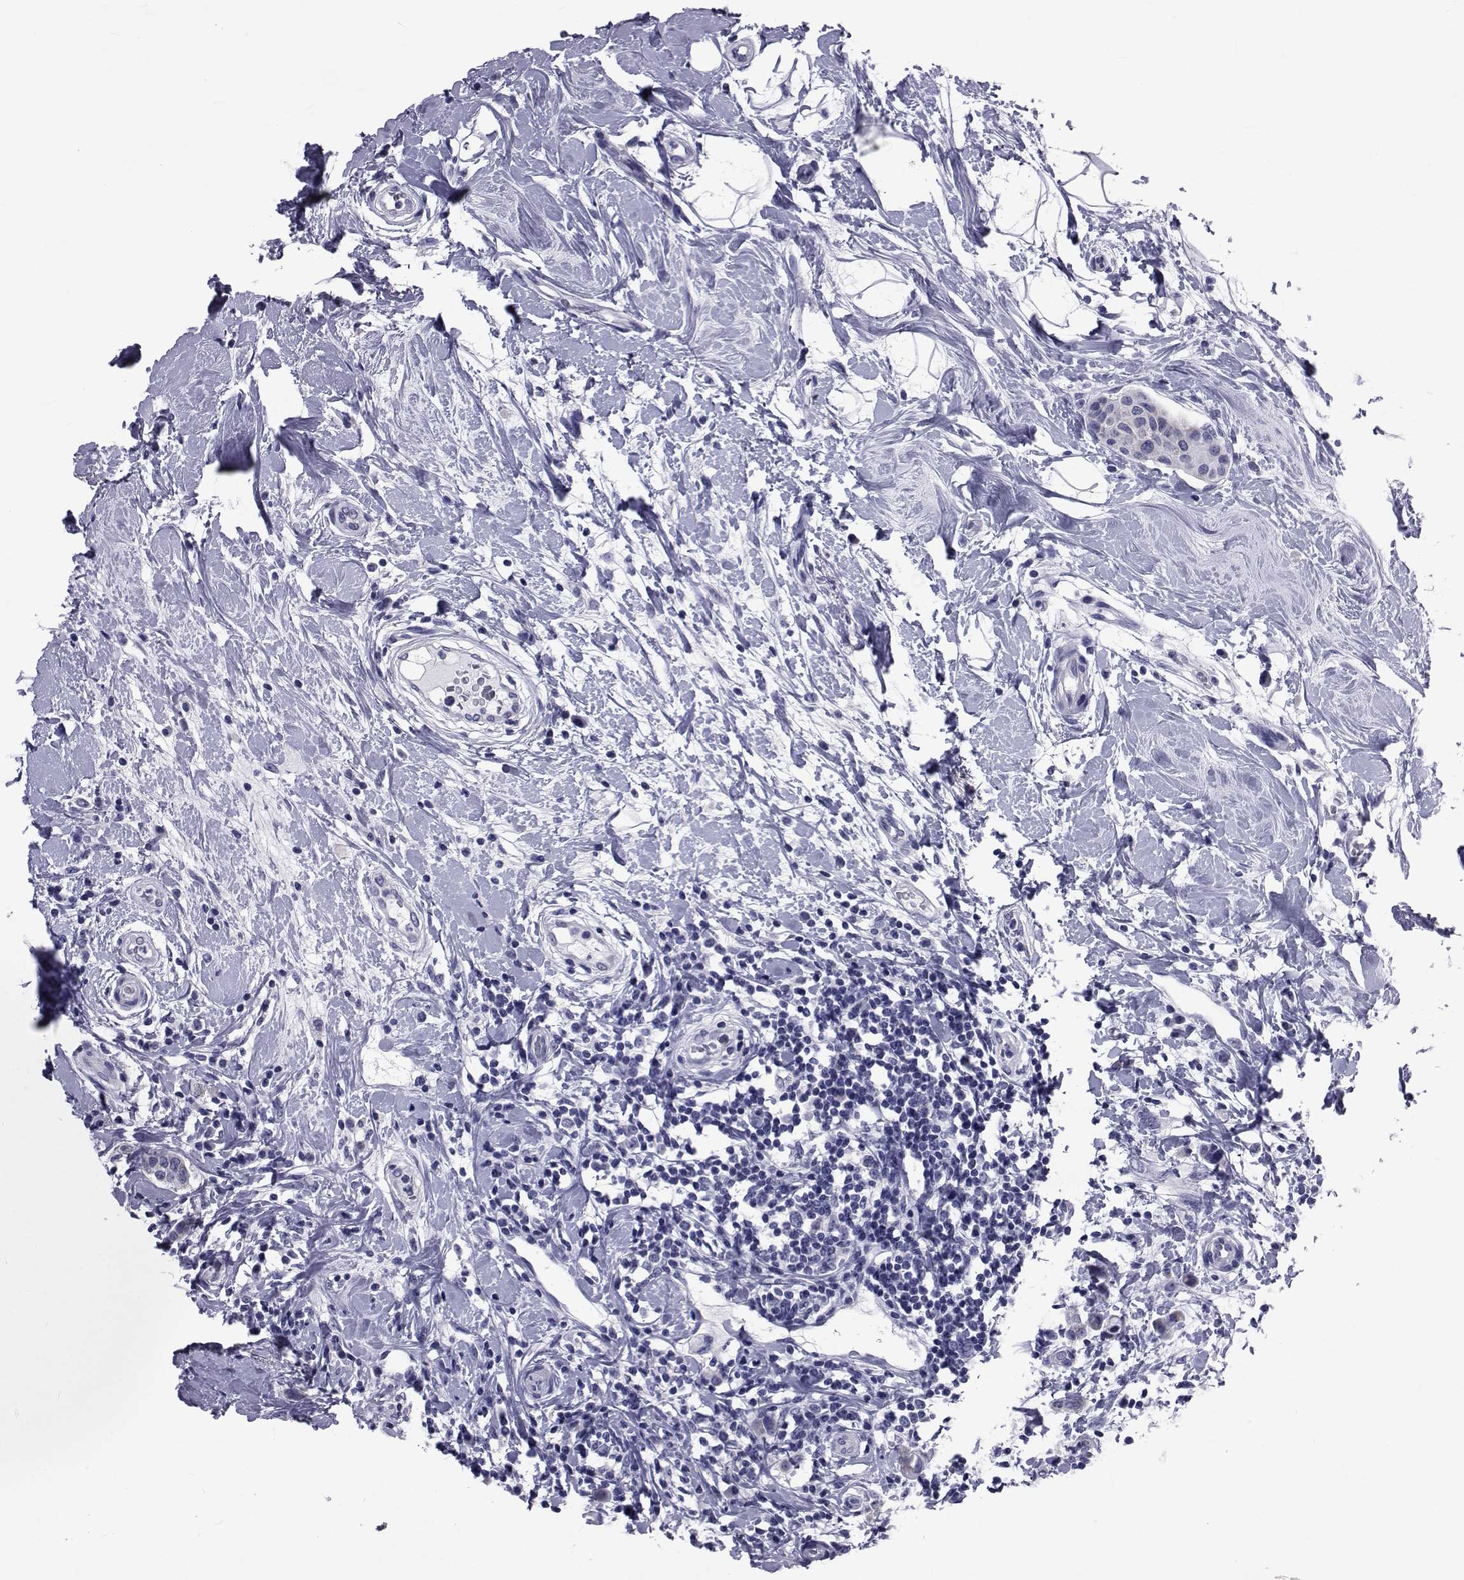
{"staining": {"intensity": "negative", "quantity": "none", "location": "none"}, "tissue": "breast cancer", "cell_type": "Tumor cells", "image_type": "cancer", "snomed": [{"axis": "morphology", "description": "Duct carcinoma"}, {"axis": "topography", "description": "Breast"}], "caption": "A histopathology image of breast intraductal carcinoma stained for a protein displays no brown staining in tumor cells. (Brightfield microscopy of DAB immunohistochemistry at high magnification).", "gene": "GKAP1", "patient": {"sex": "female", "age": 27}}